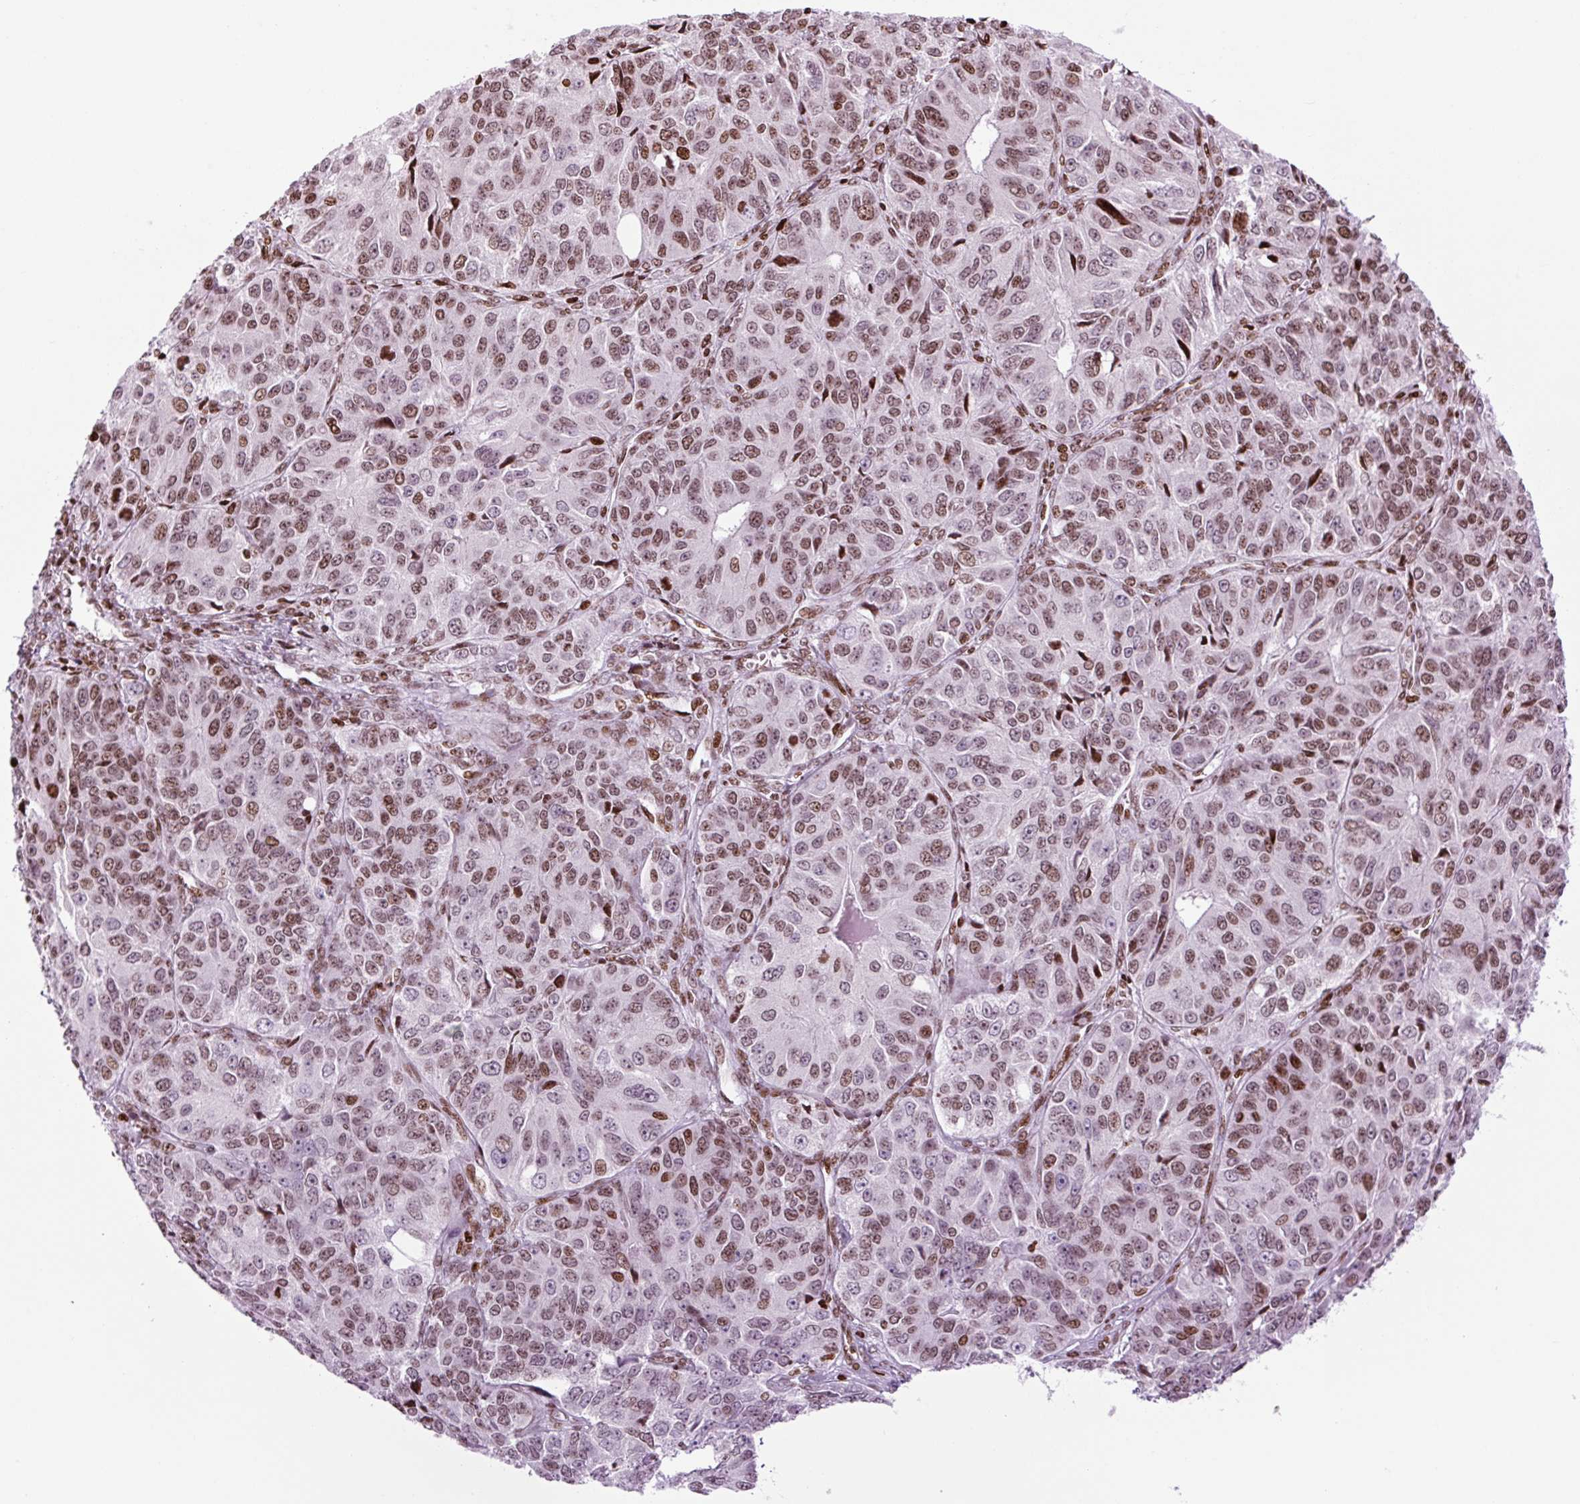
{"staining": {"intensity": "moderate", "quantity": ">75%", "location": "nuclear"}, "tissue": "ovarian cancer", "cell_type": "Tumor cells", "image_type": "cancer", "snomed": [{"axis": "morphology", "description": "Carcinoma, endometroid"}, {"axis": "topography", "description": "Ovary"}], "caption": "The immunohistochemical stain highlights moderate nuclear positivity in tumor cells of ovarian cancer (endometroid carcinoma) tissue. Immunohistochemistry stains the protein in brown and the nuclei are stained blue.", "gene": "H1-3", "patient": {"sex": "female", "age": 51}}